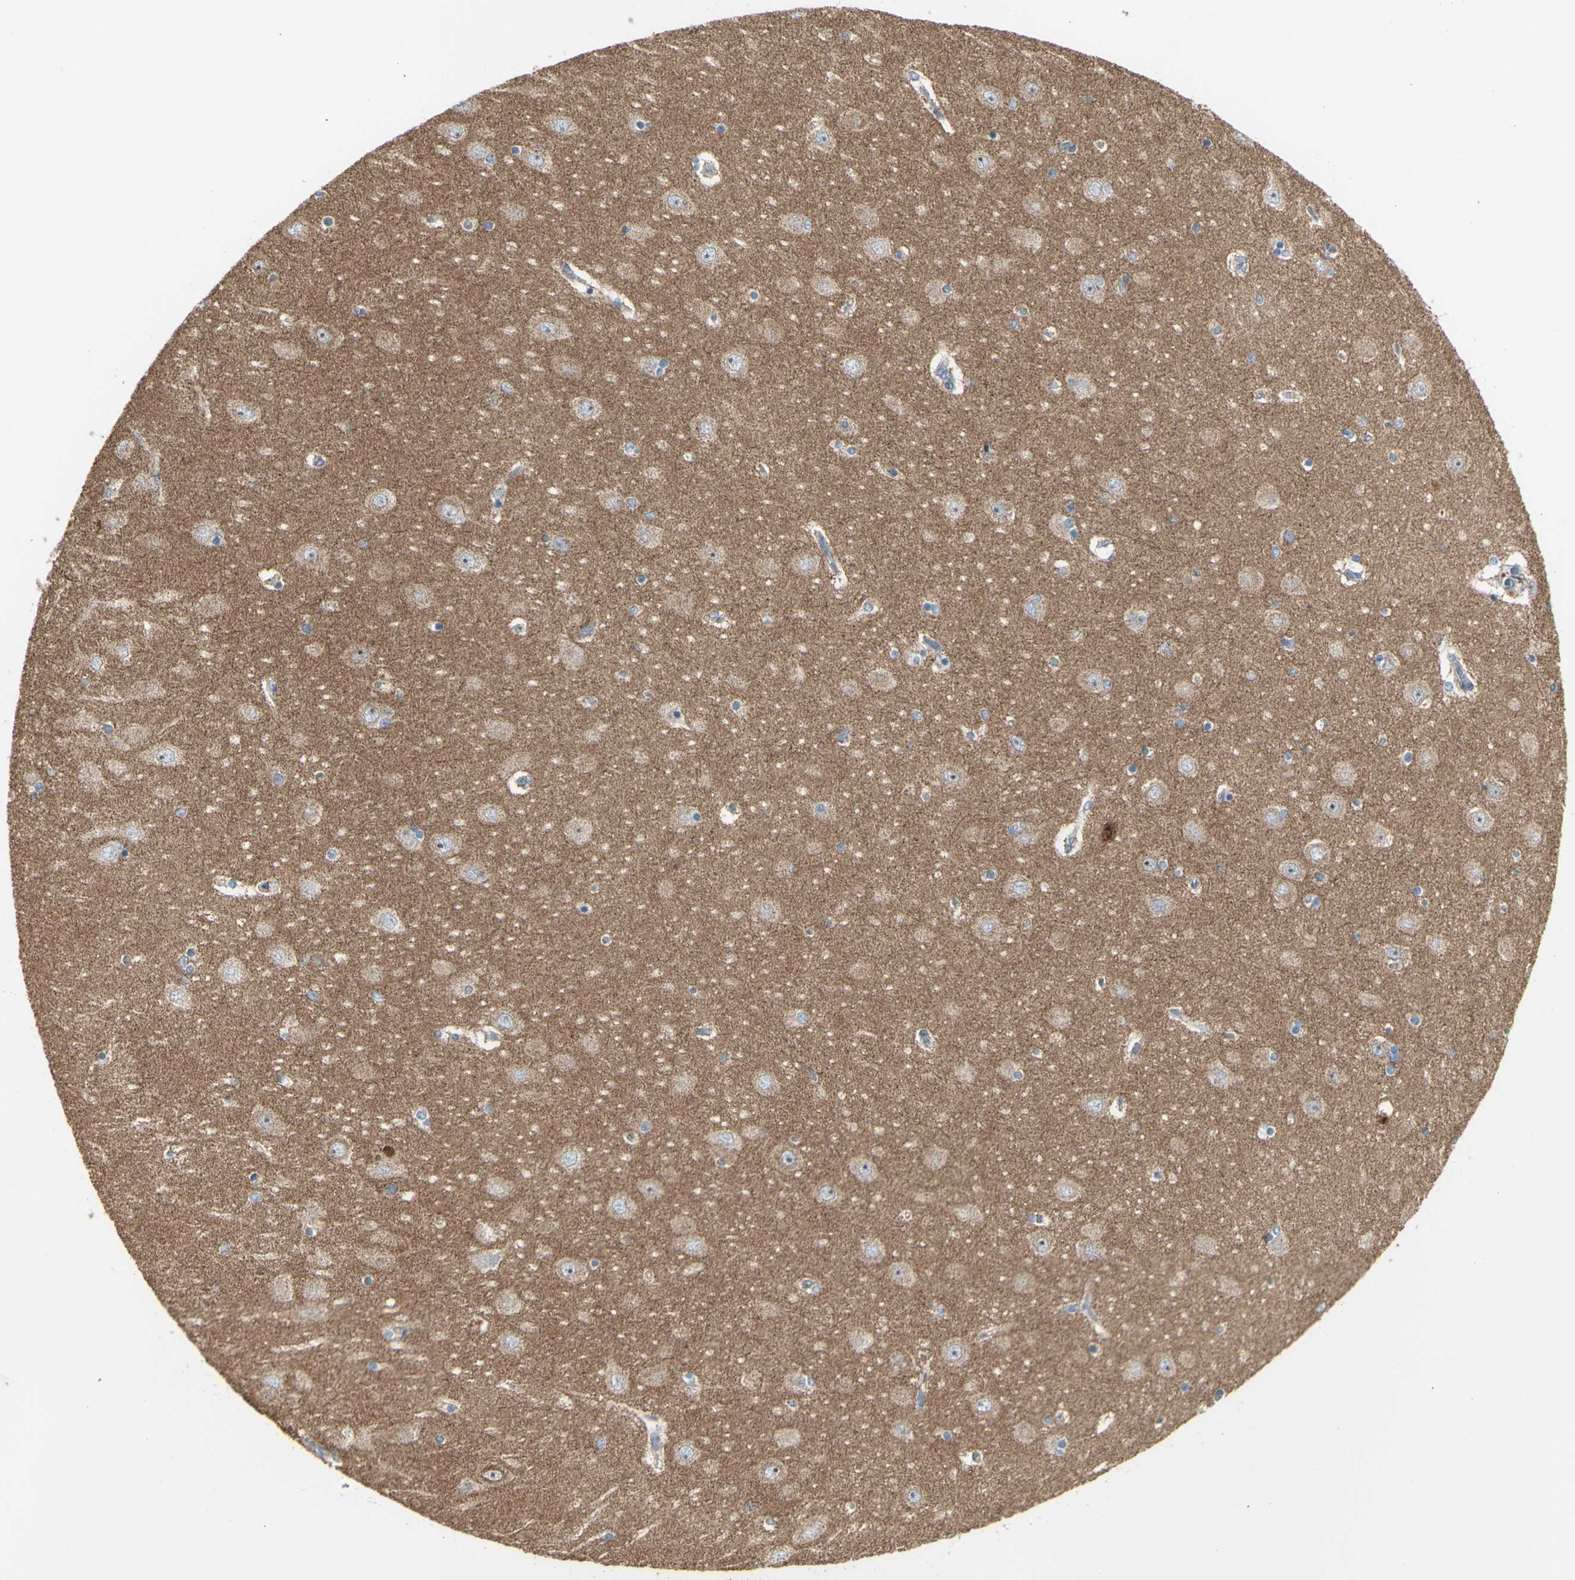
{"staining": {"intensity": "weak", "quantity": "<25%", "location": "cytoplasmic/membranous"}, "tissue": "hippocampus", "cell_type": "Glial cells", "image_type": "normal", "snomed": [{"axis": "morphology", "description": "Normal tissue, NOS"}, {"axis": "topography", "description": "Hippocampus"}], "caption": "Human hippocampus stained for a protein using IHC exhibits no staining in glial cells.", "gene": "CNTNAP1", "patient": {"sex": "female", "age": 54}}